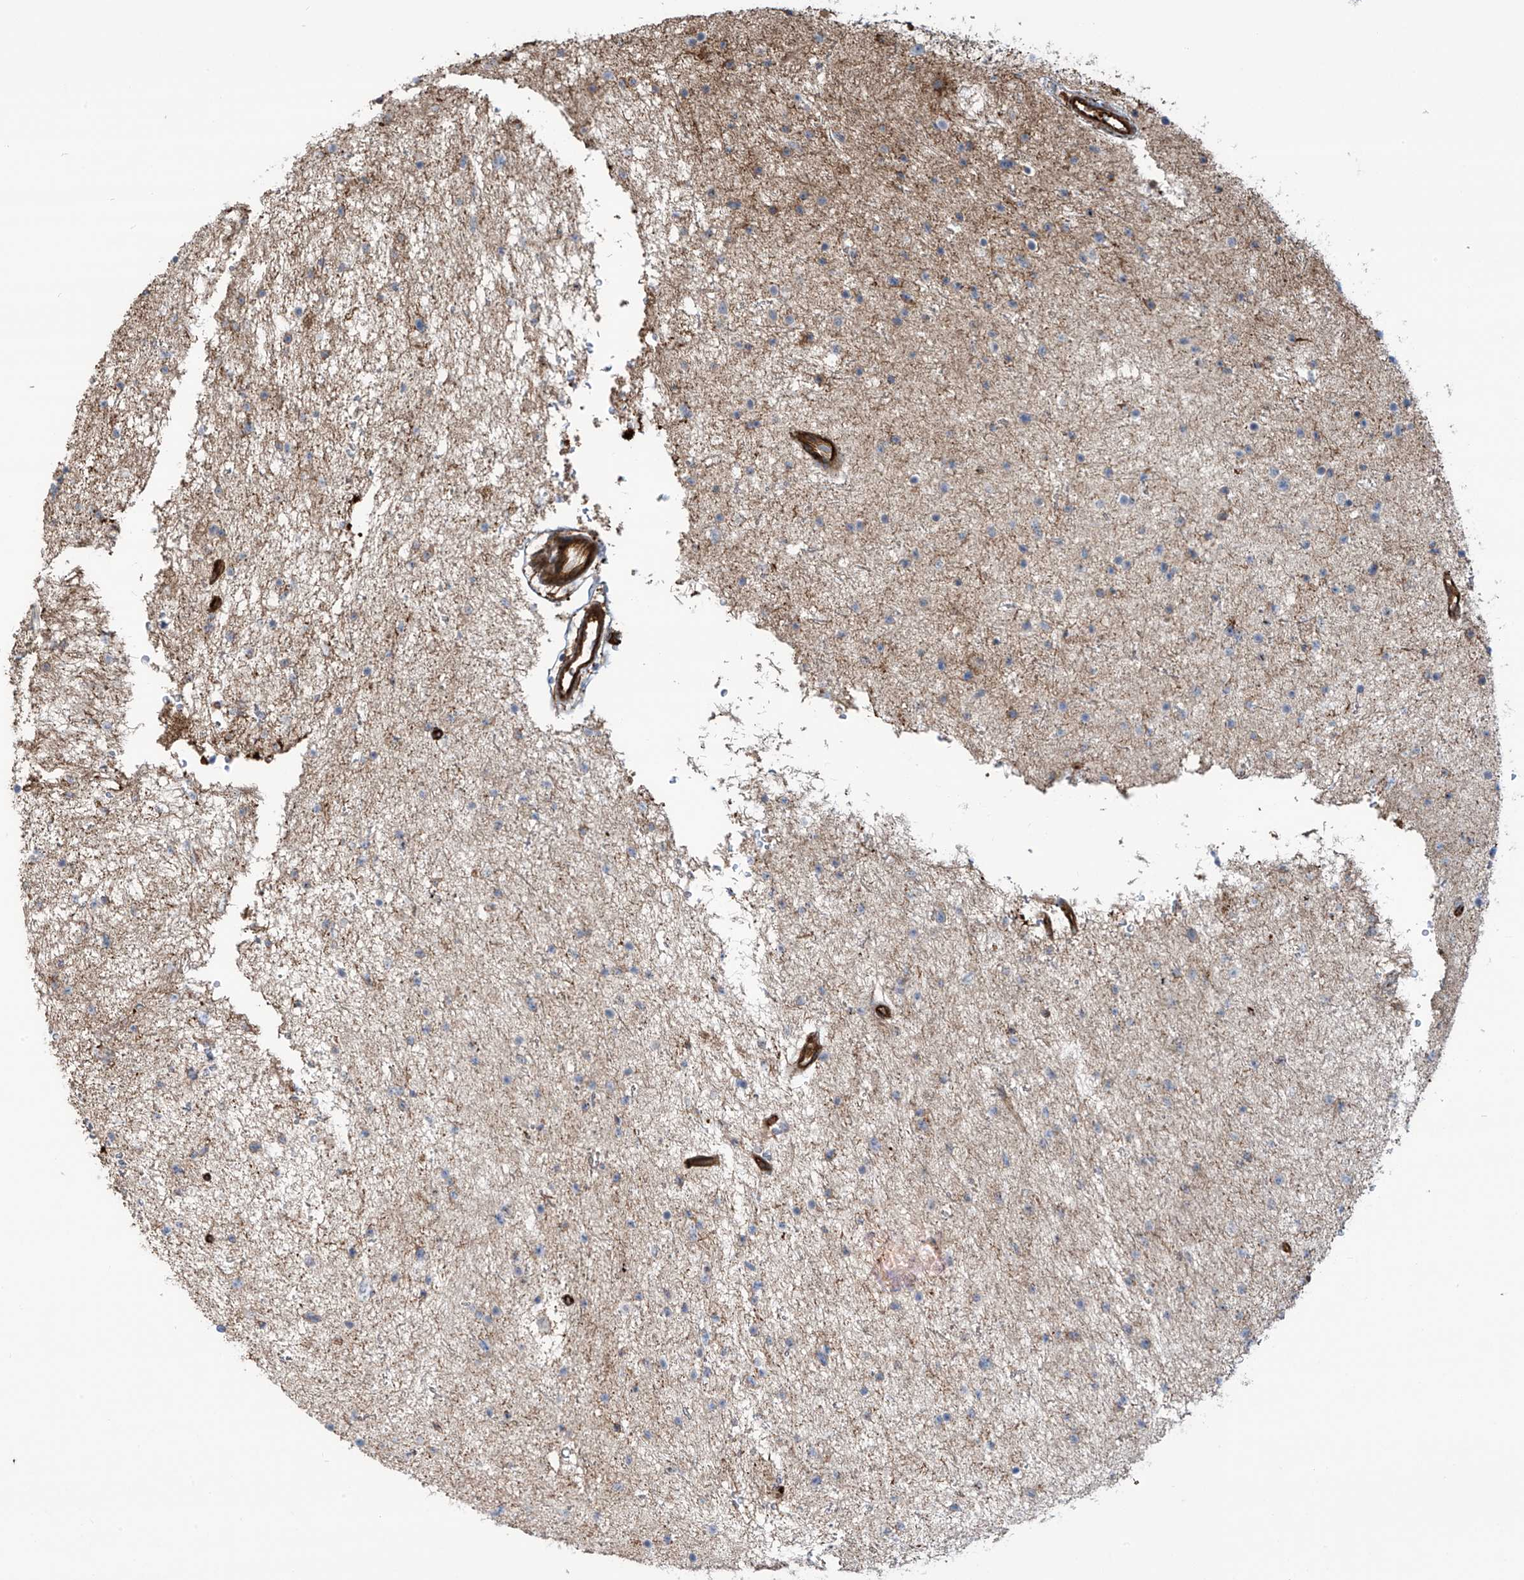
{"staining": {"intensity": "negative", "quantity": "none", "location": "none"}, "tissue": "glioma", "cell_type": "Tumor cells", "image_type": "cancer", "snomed": [{"axis": "morphology", "description": "Glioma, malignant, Low grade"}, {"axis": "topography", "description": "Brain"}], "caption": "Protein analysis of glioma exhibits no significant positivity in tumor cells.", "gene": "SLC9A2", "patient": {"sex": "female", "age": 37}}